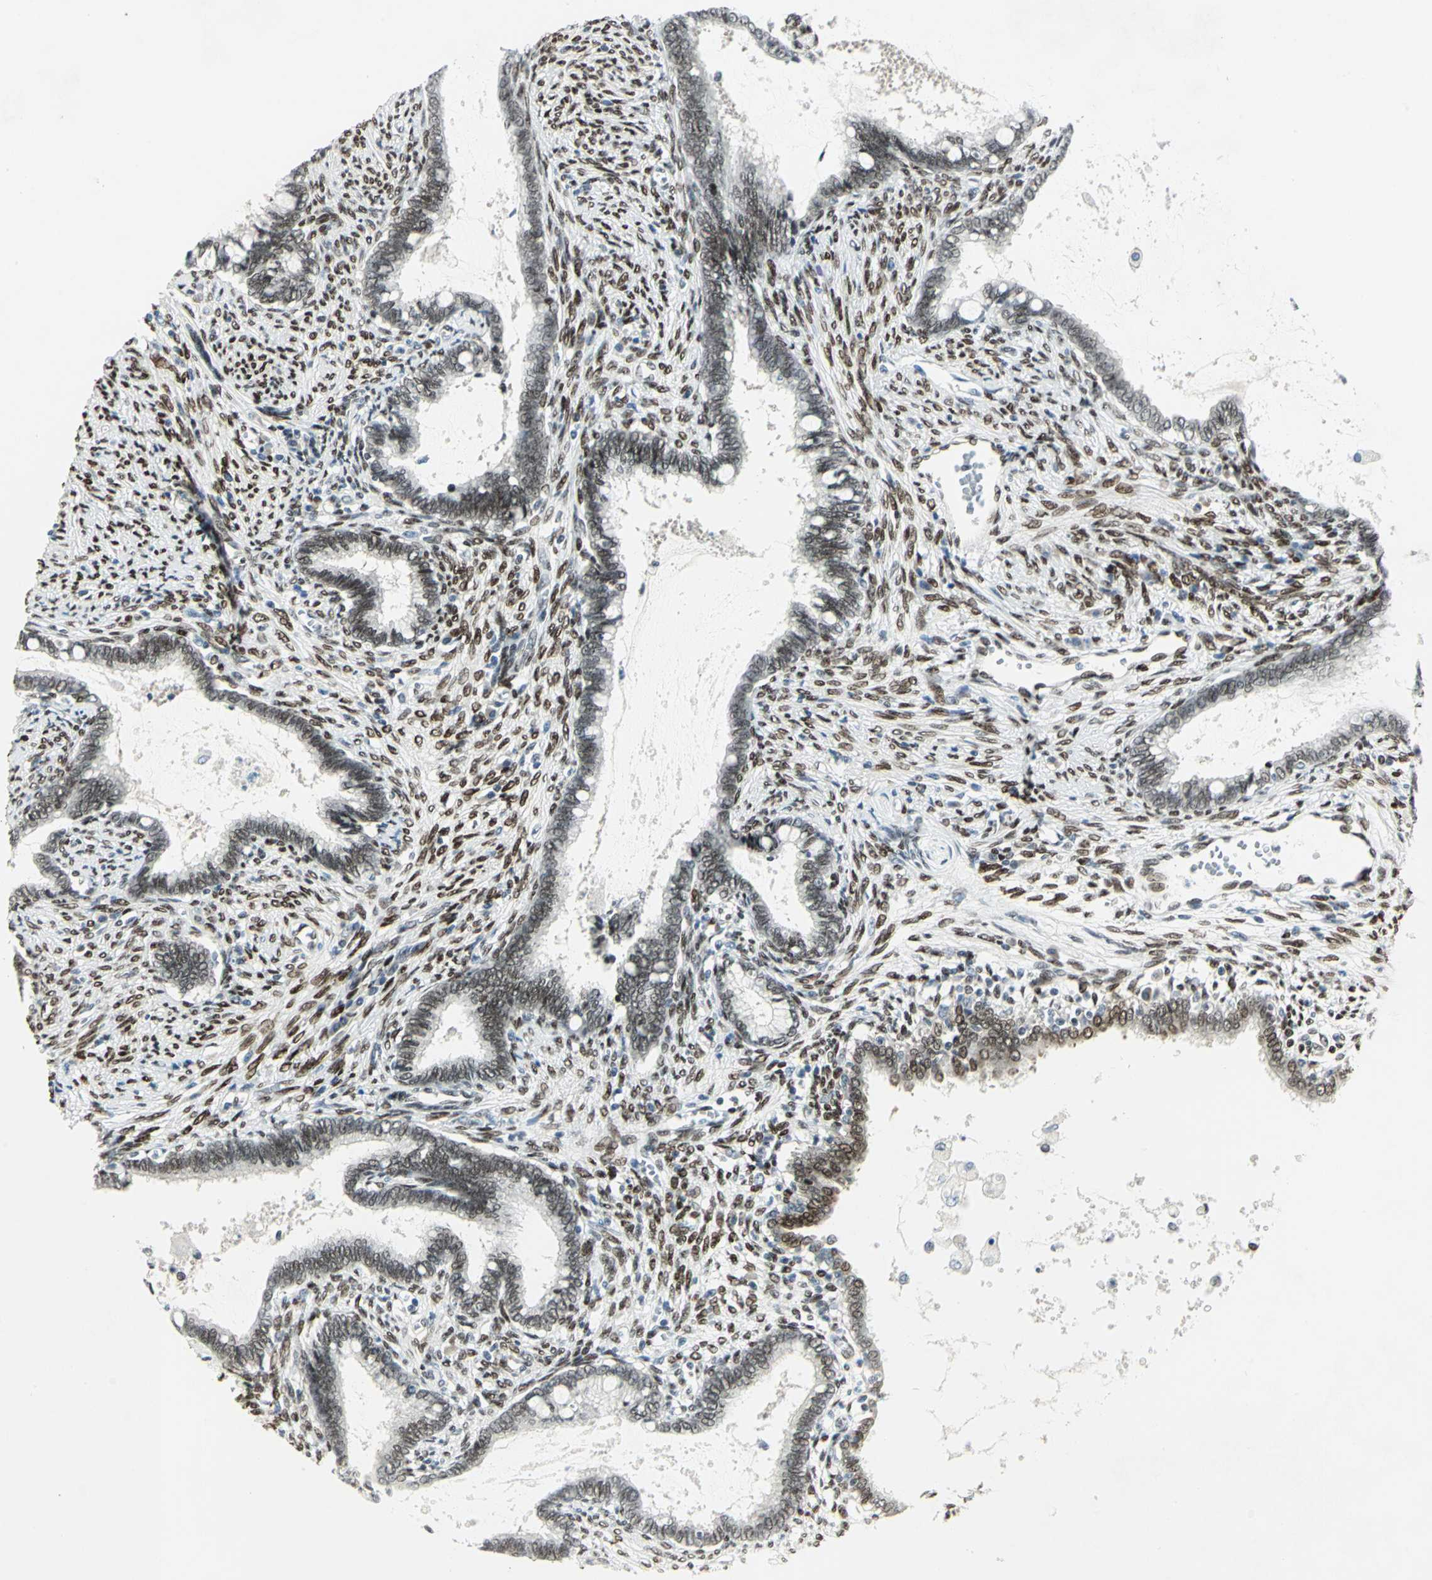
{"staining": {"intensity": "moderate", "quantity": ">75%", "location": "nuclear"}, "tissue": "cervical cancer", "cell_type": "Tumor cells", "image_type": "cancer", "snomed": [{"axis": "morphology", "description": "Adenocarcinoma, NOS"}, {"axis": "topography", "description": "Cervix"}], "caption": "Immunohistochemistry (DAB (3,3'-diaminobenzidine)) staining of adenocarcinoma (cervical) shows moderate nuclear protein positivity in approximately >75% of tumor cells.", "gene": "MEIS2", "patient": {"sex": "female", "age": 44}}